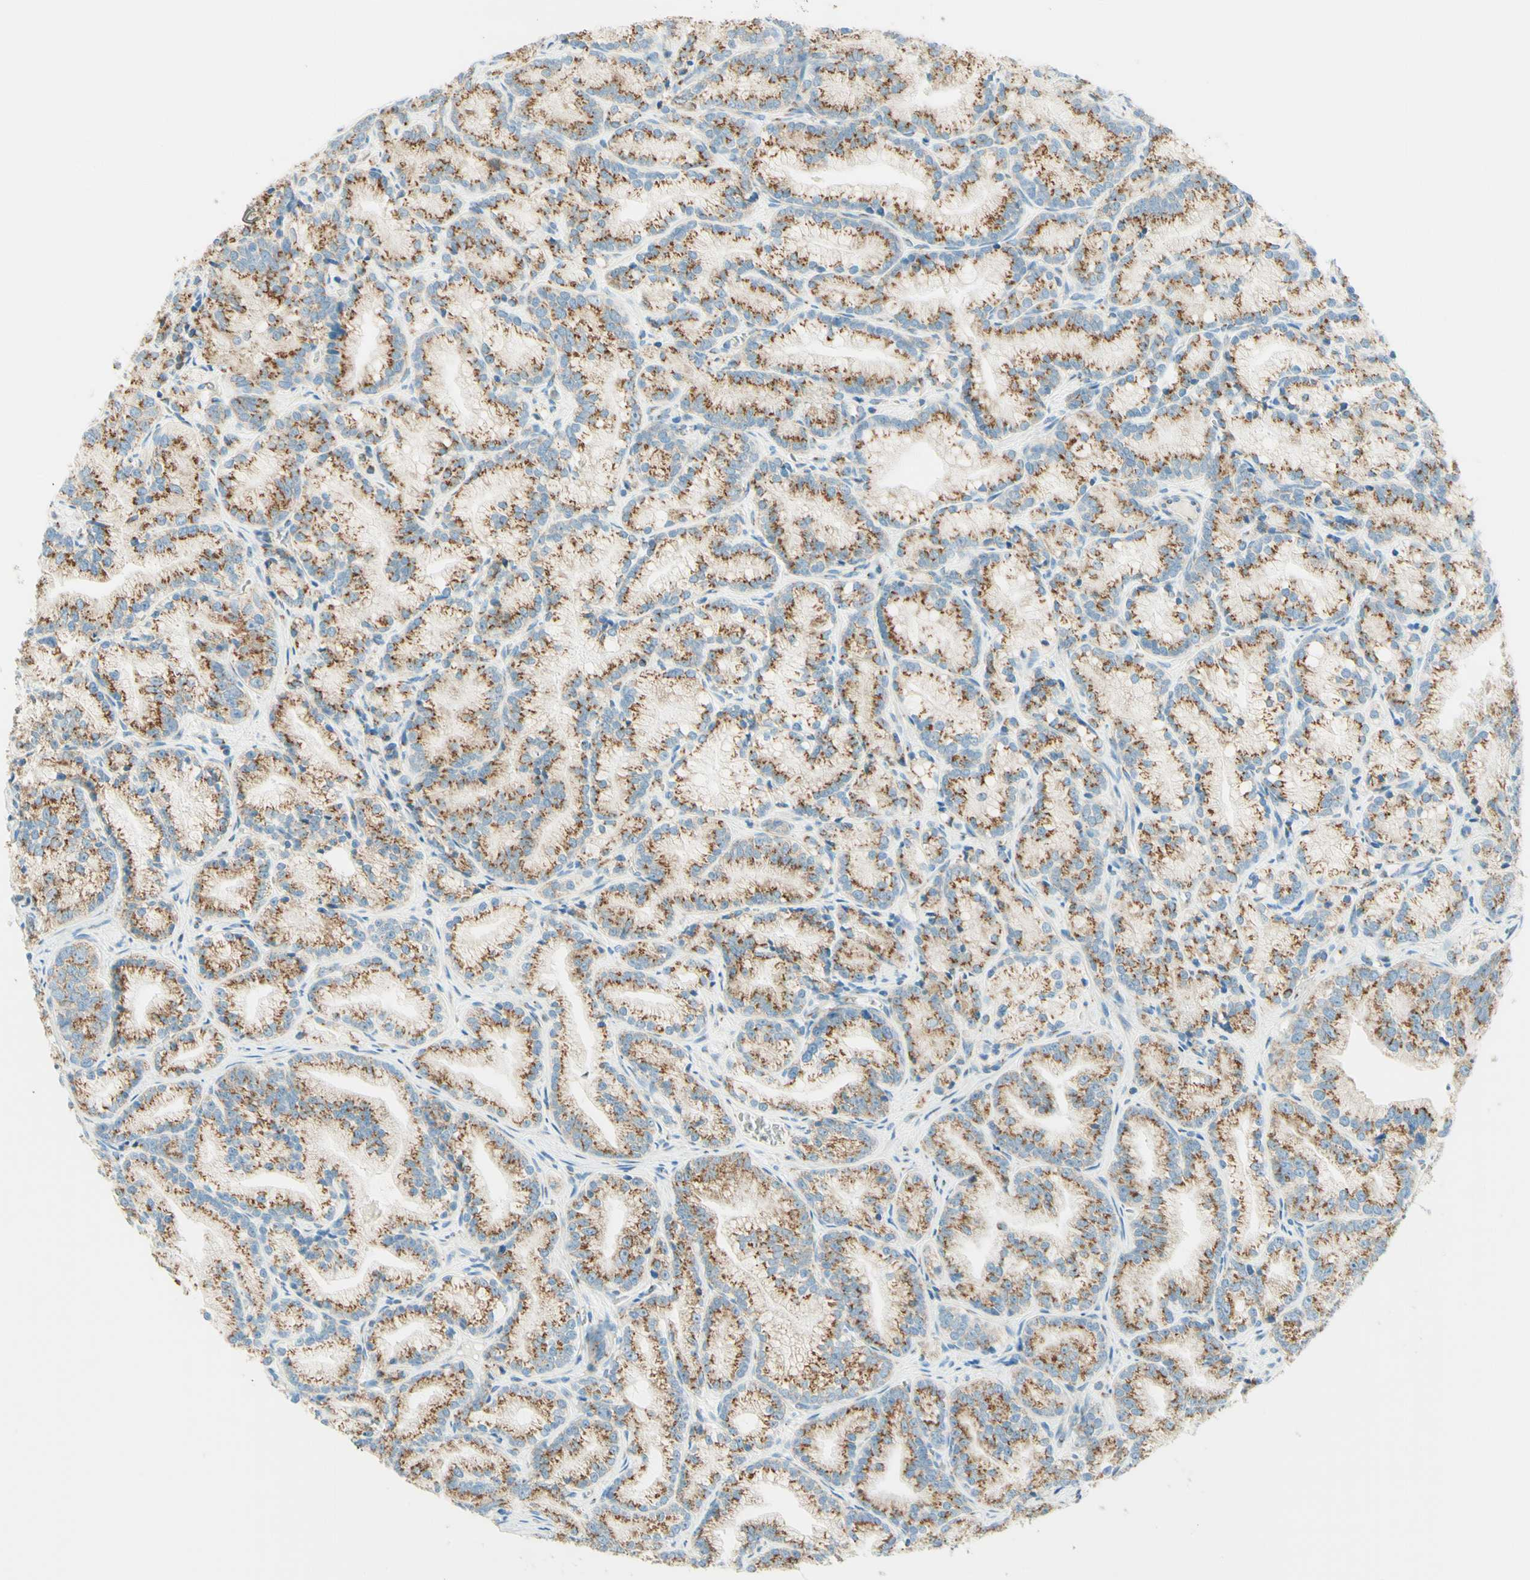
{"staining": {"intensity": "strong", "quantity": ">75%", "location": "cytoplasmic/membranous"}, "tissue": "prostate cancer", "cell_type": "Tumor cells", "image_type": "cancer", "snomed": [{"axis": "morphology", "description": "Adenocarcinoma, Low grade"}, {"axis": "topography", "description": "Prostate"}], "caption": "Immunohistochemical staining of low-grade adenocarcinoma (prostate) reveals strong cytoplasmic/membranous protein staining in approximately >75% of tumor cells.", "gene": "GOLGB1", "patient": {"sex": "male", "age": 89}}